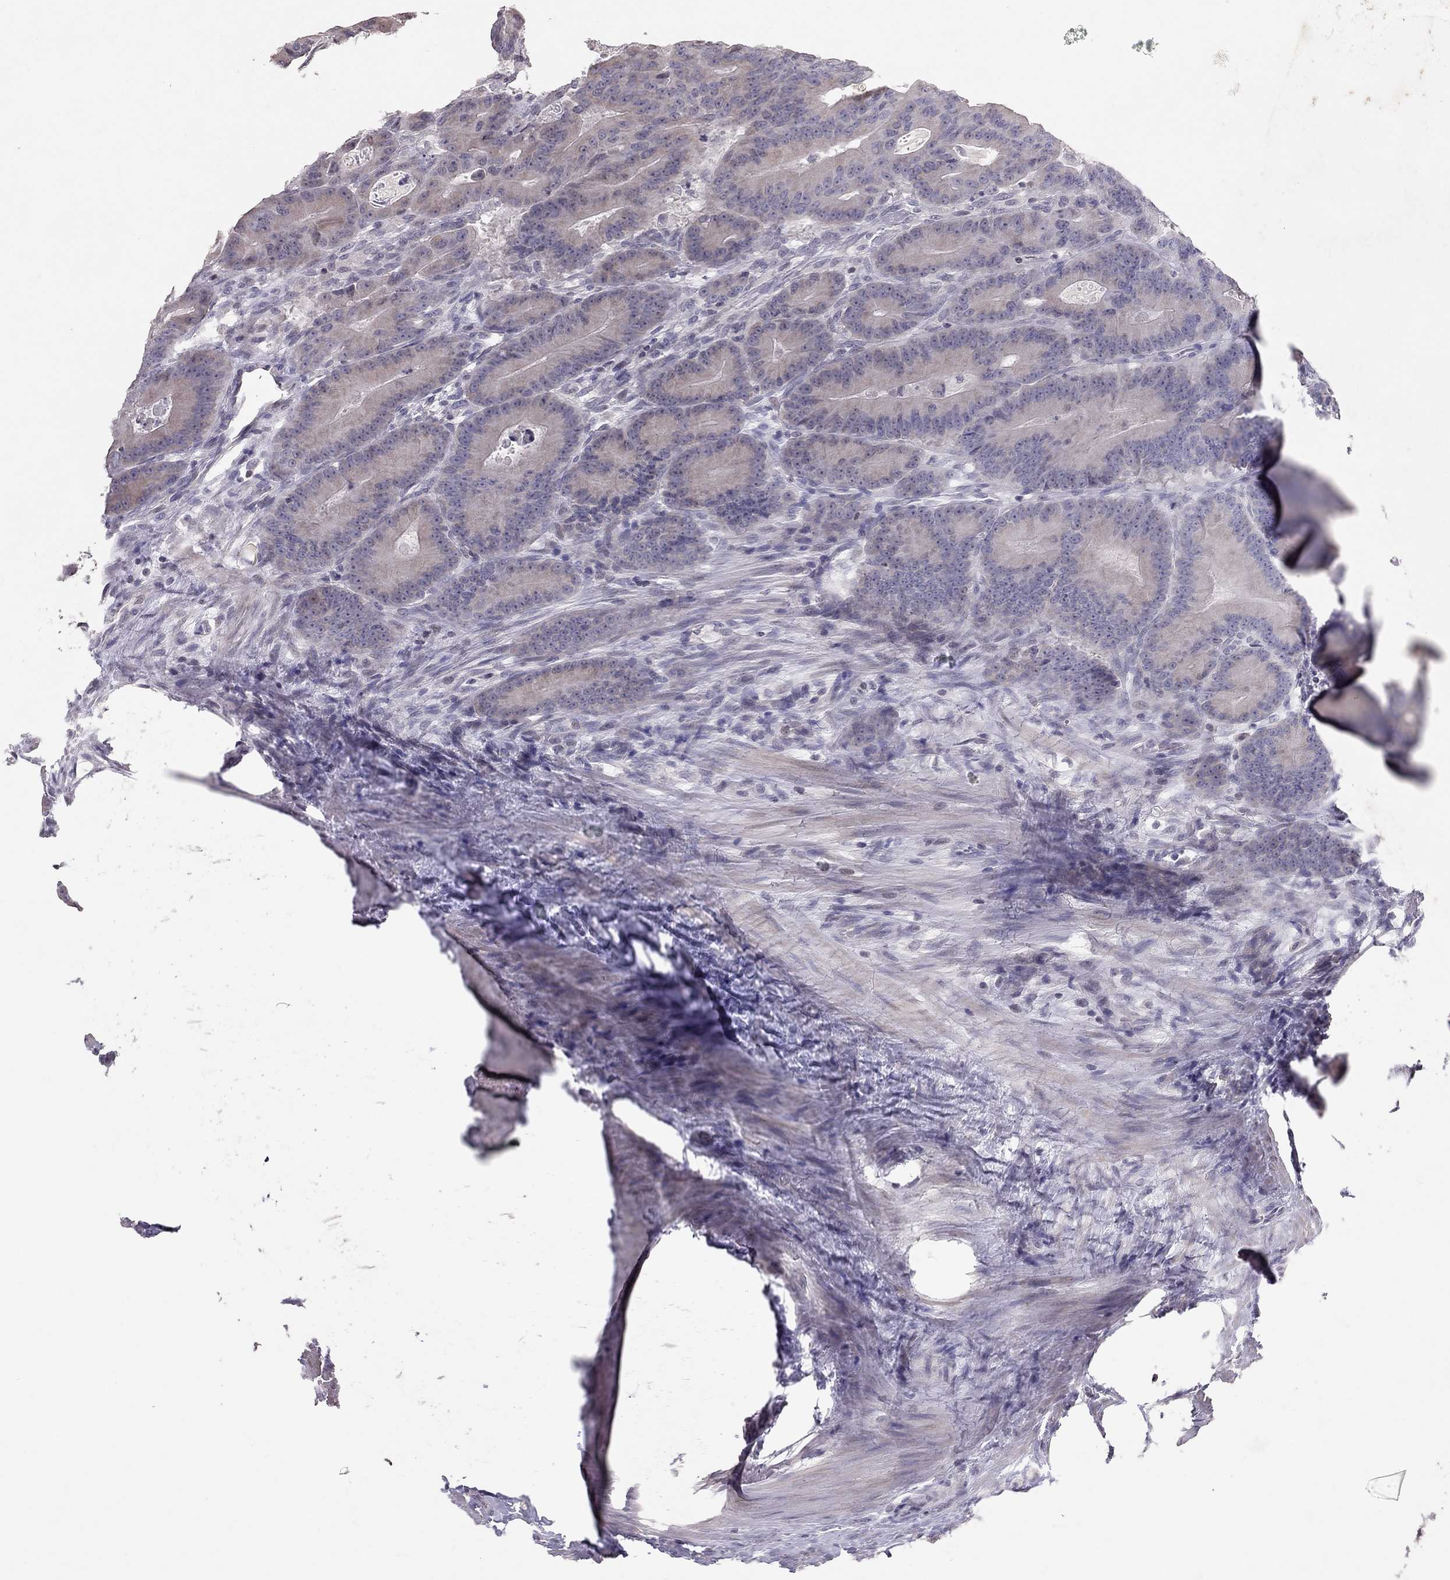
{"staining": {"intensity": "negative", "quantity": "none", "location": "none"}, "tissue": "colorectal cancer", "cell_type": "Tumor cells", "image_type": "cancer", "snomed": [{"axis": "morphology", "description": "Adenocarcinoma, NOS"}, {"axis": "topography", "description": "Rectum"}], "caption": "Protein analysis of colorectal cancer displays no significant positivity in tumor cells.", "gene": "TSHB", "patient": {"sex": "male", "age": 64}}